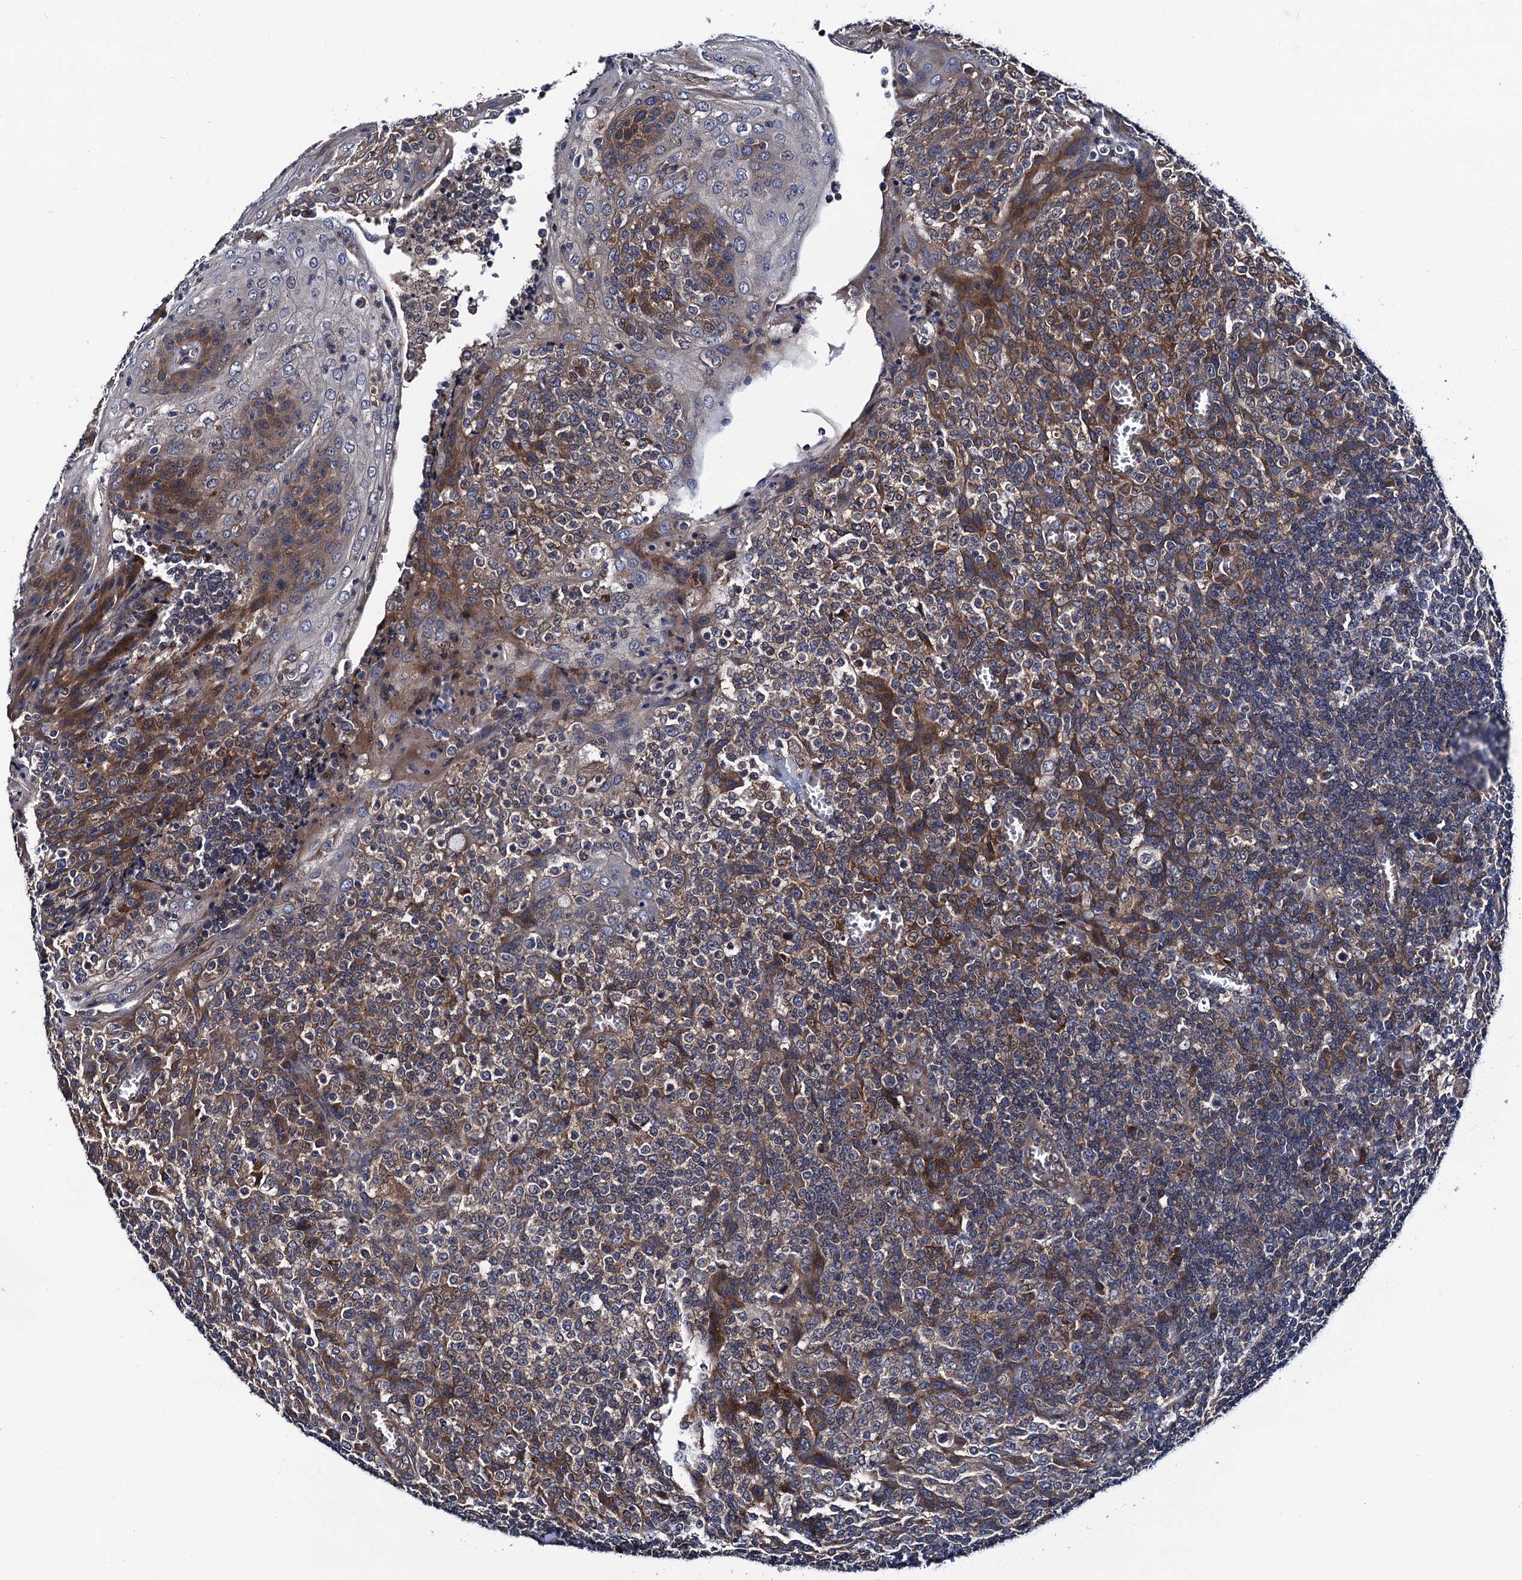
{"staining": {"intensity": "weak", "quantity": "25%-75%", "location": "cytoplasmic/membranous"}, "tissue": "tonsil", "cell_type": "Germinal center cells", "image_type": "normal", "snomed": [{"axis": "morphology", "description": "Normal tissue, NOS"}, {"axis": "topography", "description": "Tonsil"}], "caption": "Tonsil stained for a protein (brown) shows weak cytoplasmic/membranous positive positivity in about 25%-75% of germinal center cells.", "gene": "VPS35", "patient": {"sex": "female", "age": 19}}